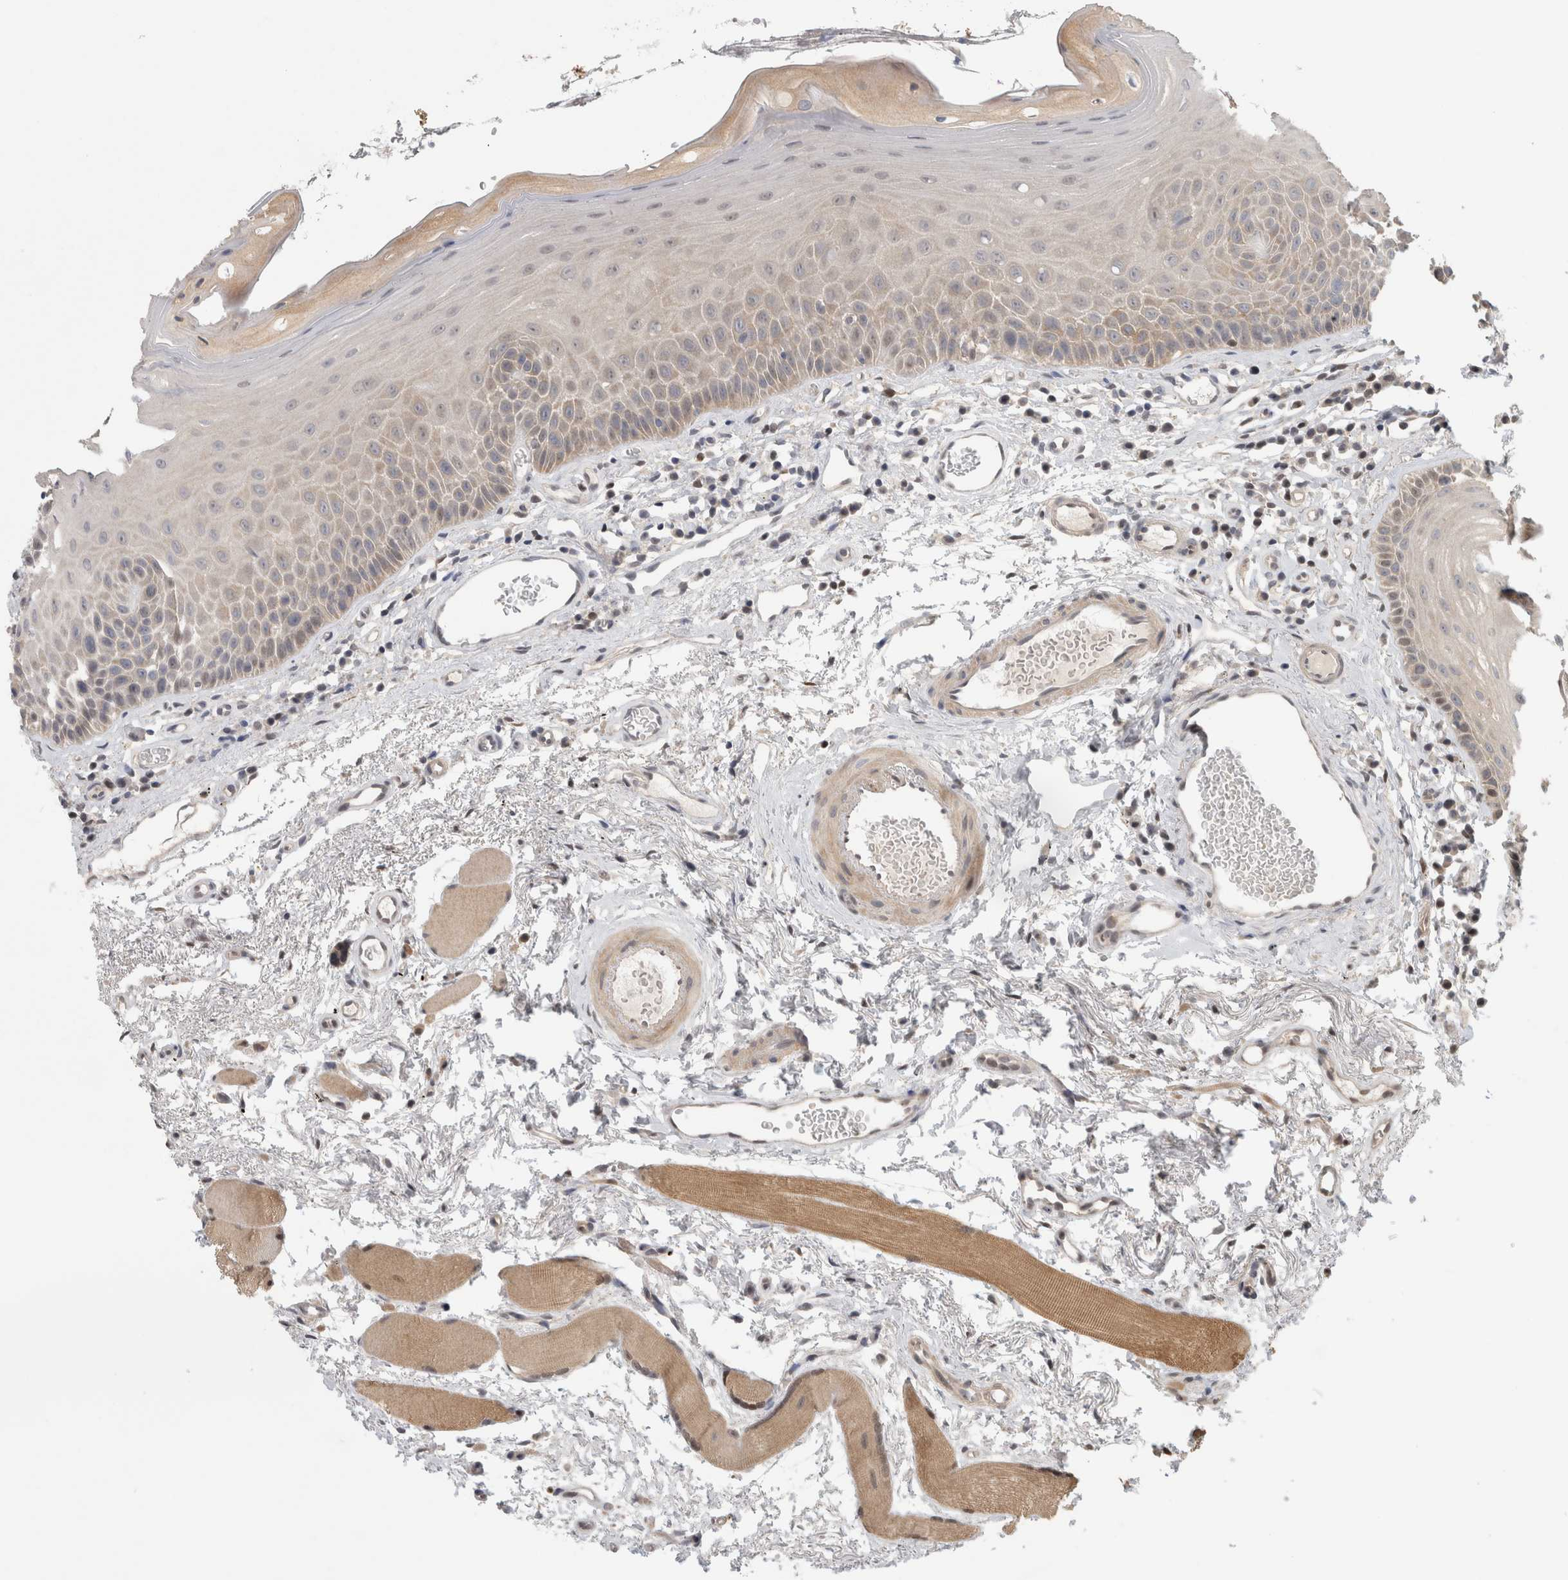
{"staining": {"intensity": "weak", "quantity": "<25%", "location": "cytoplasmic/membranous"}, "tissue": "oral mucosa", "cell_type": "Squamous epithelial cells", "image_type": "normal", "snomed": [{"axis": "morphology", "description": "Normal tissue, NOS"}, {"axis": "topography", "description": "Skeletal muscle"}, {"axis": "topography", "description": "Oral tissue"}, {"axis": "topography", "description": "Peripheral nerve tissue"}], "caption": "Immunohistochemistry (IHC) histopathology image of unremarkable human oral mucosa stained for a protein (brown), which reveals no expression in squamous epithelial cells. (Brightfield microscopy of DAB (3,3'-diaminobenzidine) immunohistochemistry (IHC) at high magnification).", "gene": "PIGP", "patient": {"sex": "female", "age": 84}}